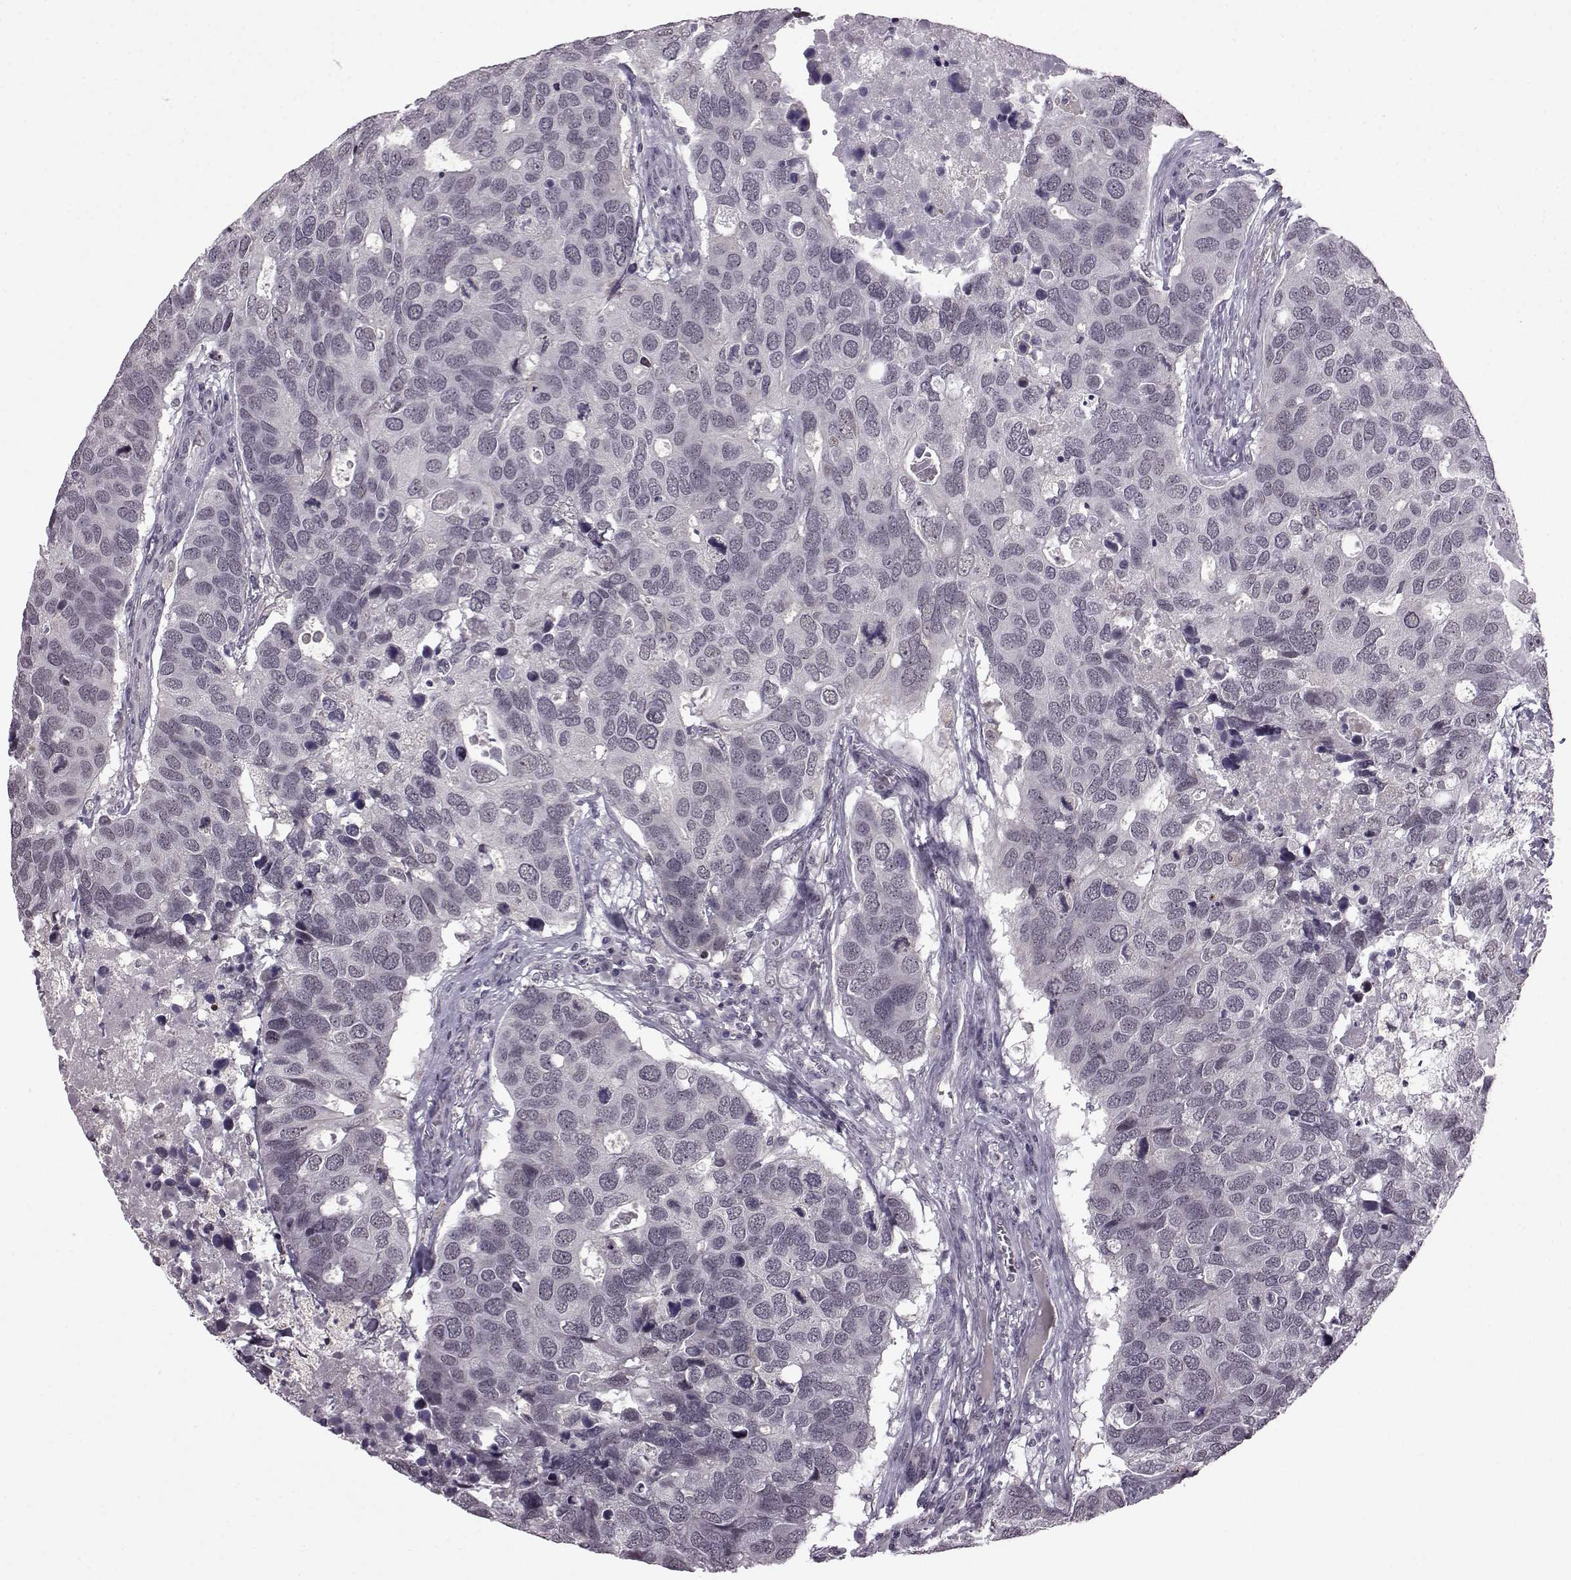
{"staining": {"intensity": "negative", "quantity": "none", "location": "none"}, "tissue": "breast cancer", "cell_type": "Tumor cells", "image_type": "cancer", "snomed": [{"axis": "morphology", "description": "Duct carcinoma"}, {"axis": "topography", "description": "Breast"}], "caption": "Human breast intraductal carcinoma stained for a protein using immunohistochemistry (IHC) reveals no expression in tumor cells.", "gene": "SLC28A2", "patient": {"sex": "female", "age": 83}}